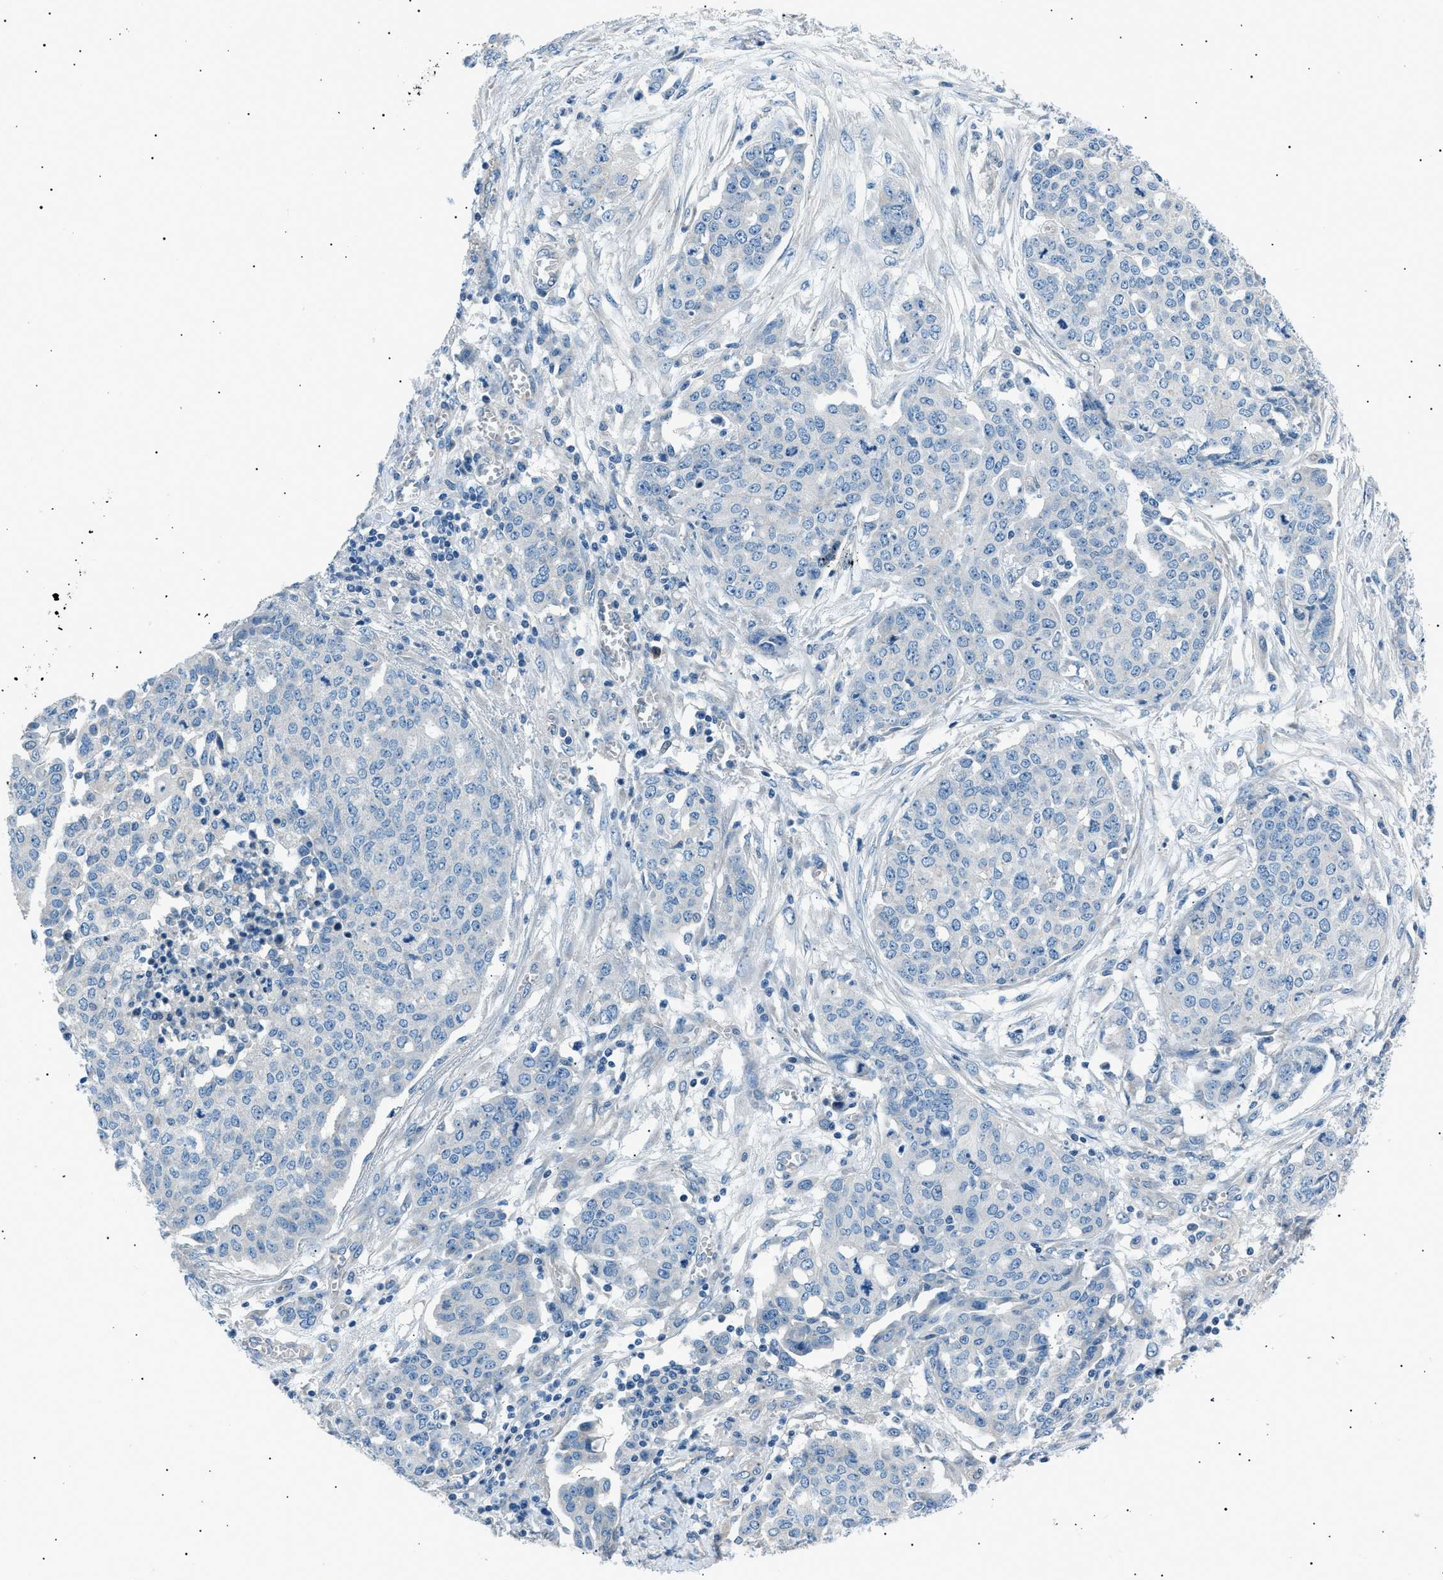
{"staining": {"intensity": "negative", "quantity": "none", "location": "none"}, "tissue": "ovarian cancer", "cell_type": "Tumor cells", "image_type": "cancer", "snomed": [{"axis": "morphology", "description": "Cystadenocarcinoma, serous, NOS"}, {"axis": "topography", "description": "Soft tissue"}, {"axis": "topography", "description": "Ovary"}], "caption": "A histopathology image of human ovarian cancer (serous cystadenocarcinoma) is negative for staining in tumor cells. (DAB (3,3'-diaminobenzidine) immunohistochemistry visualized using brightfield microscopy, high magnification).", "gene": "LRRC37B", "patient": {"sex": "female", "age": 57}}